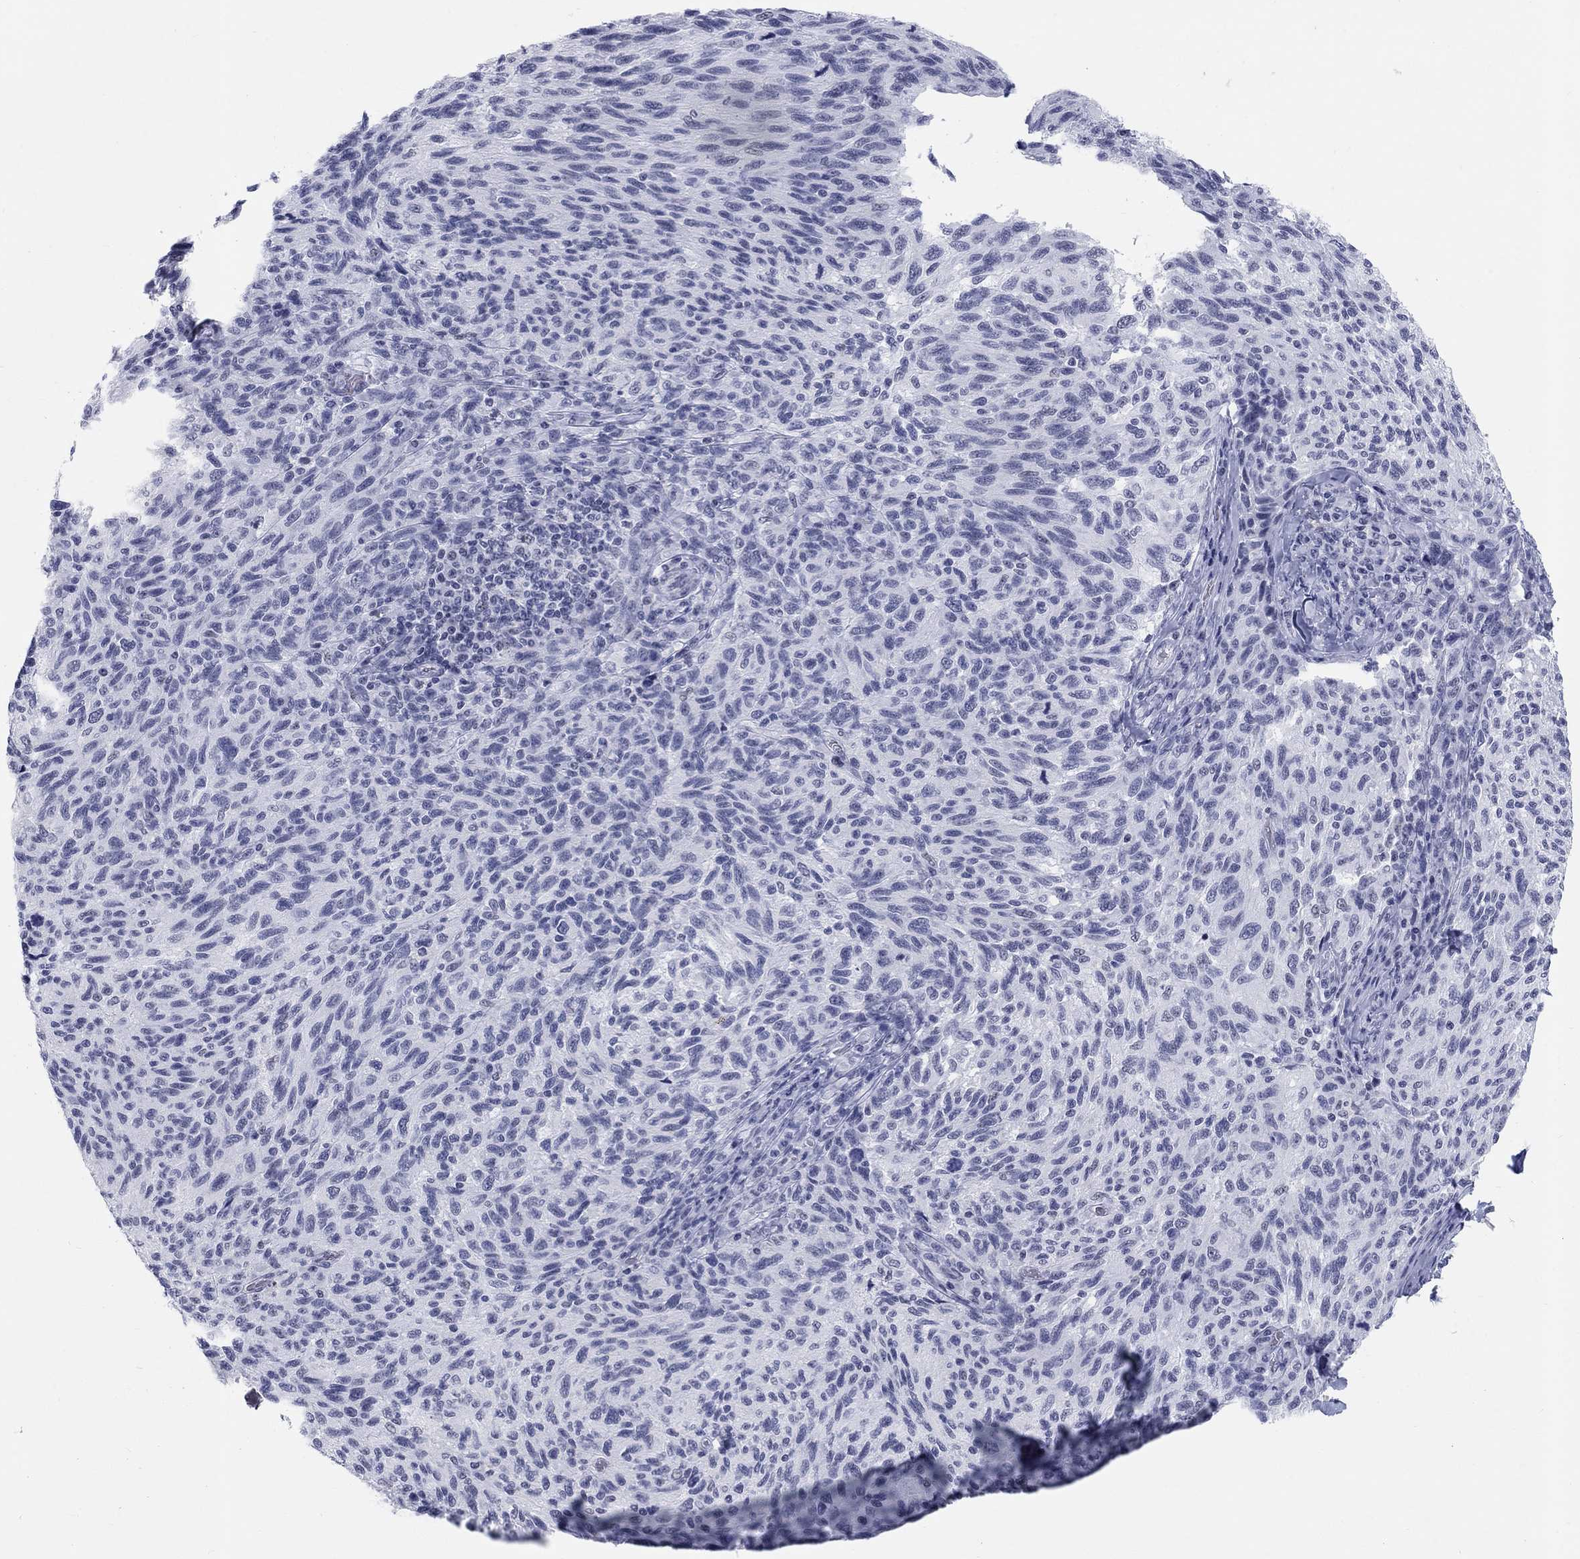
{"staining": {"intensity": "negative", "quantity": "none", "location": "none"}, "tissue": "melanoma", "cell_type": "Tumor cells", "image_type": "cancer", "snomed": [{"axis": "morphology", "description": "Malignant melanoma, NOS"}, {"axis": "topography", "description": "Skin"}], "caption": "Tumor cells are negative for brown protein staining in melanoma.", "gene": "DMTN", "patient": {"sex": "female", "age": 73}}